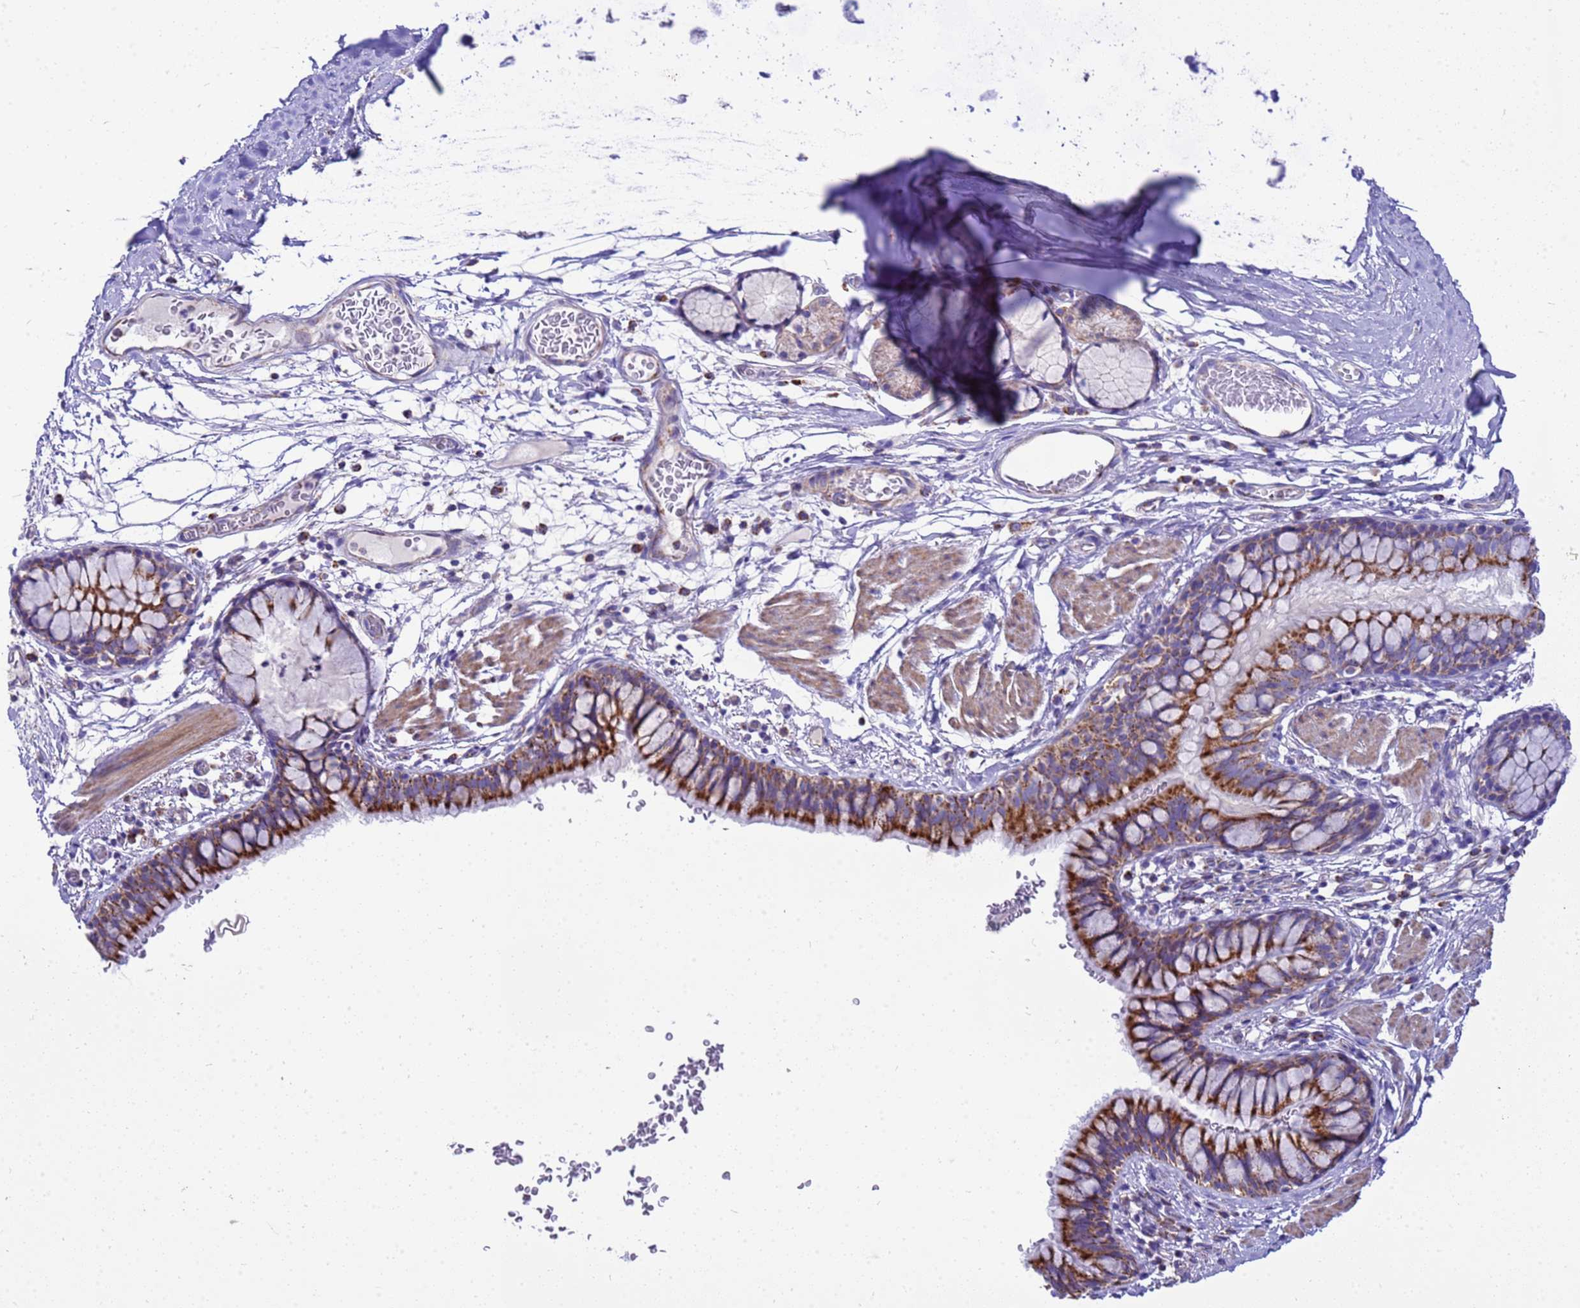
{"staining": {"intensity": "strong", "quantity": ">75%", "location": "cytoplasmic/membranous"}, "tissue": "bronchus", "cell_type": "Respiratory epithelial cells", "image_type": "normal", "snomed": [{"axis": "morphology", "description": "Normal tissue, NOS"}, {"axis": "topography", "description": "Cartilage tissue"}, {"axis": "topography", "description": "Bronchus"}], "caption": "Respiratory epithelial cells display strong cytoplasmic/membranous positivity in approximately >75% of cells in normal bronchus.", "gene": "RNF165", "patient": {"sex": "female", "age": 36}}